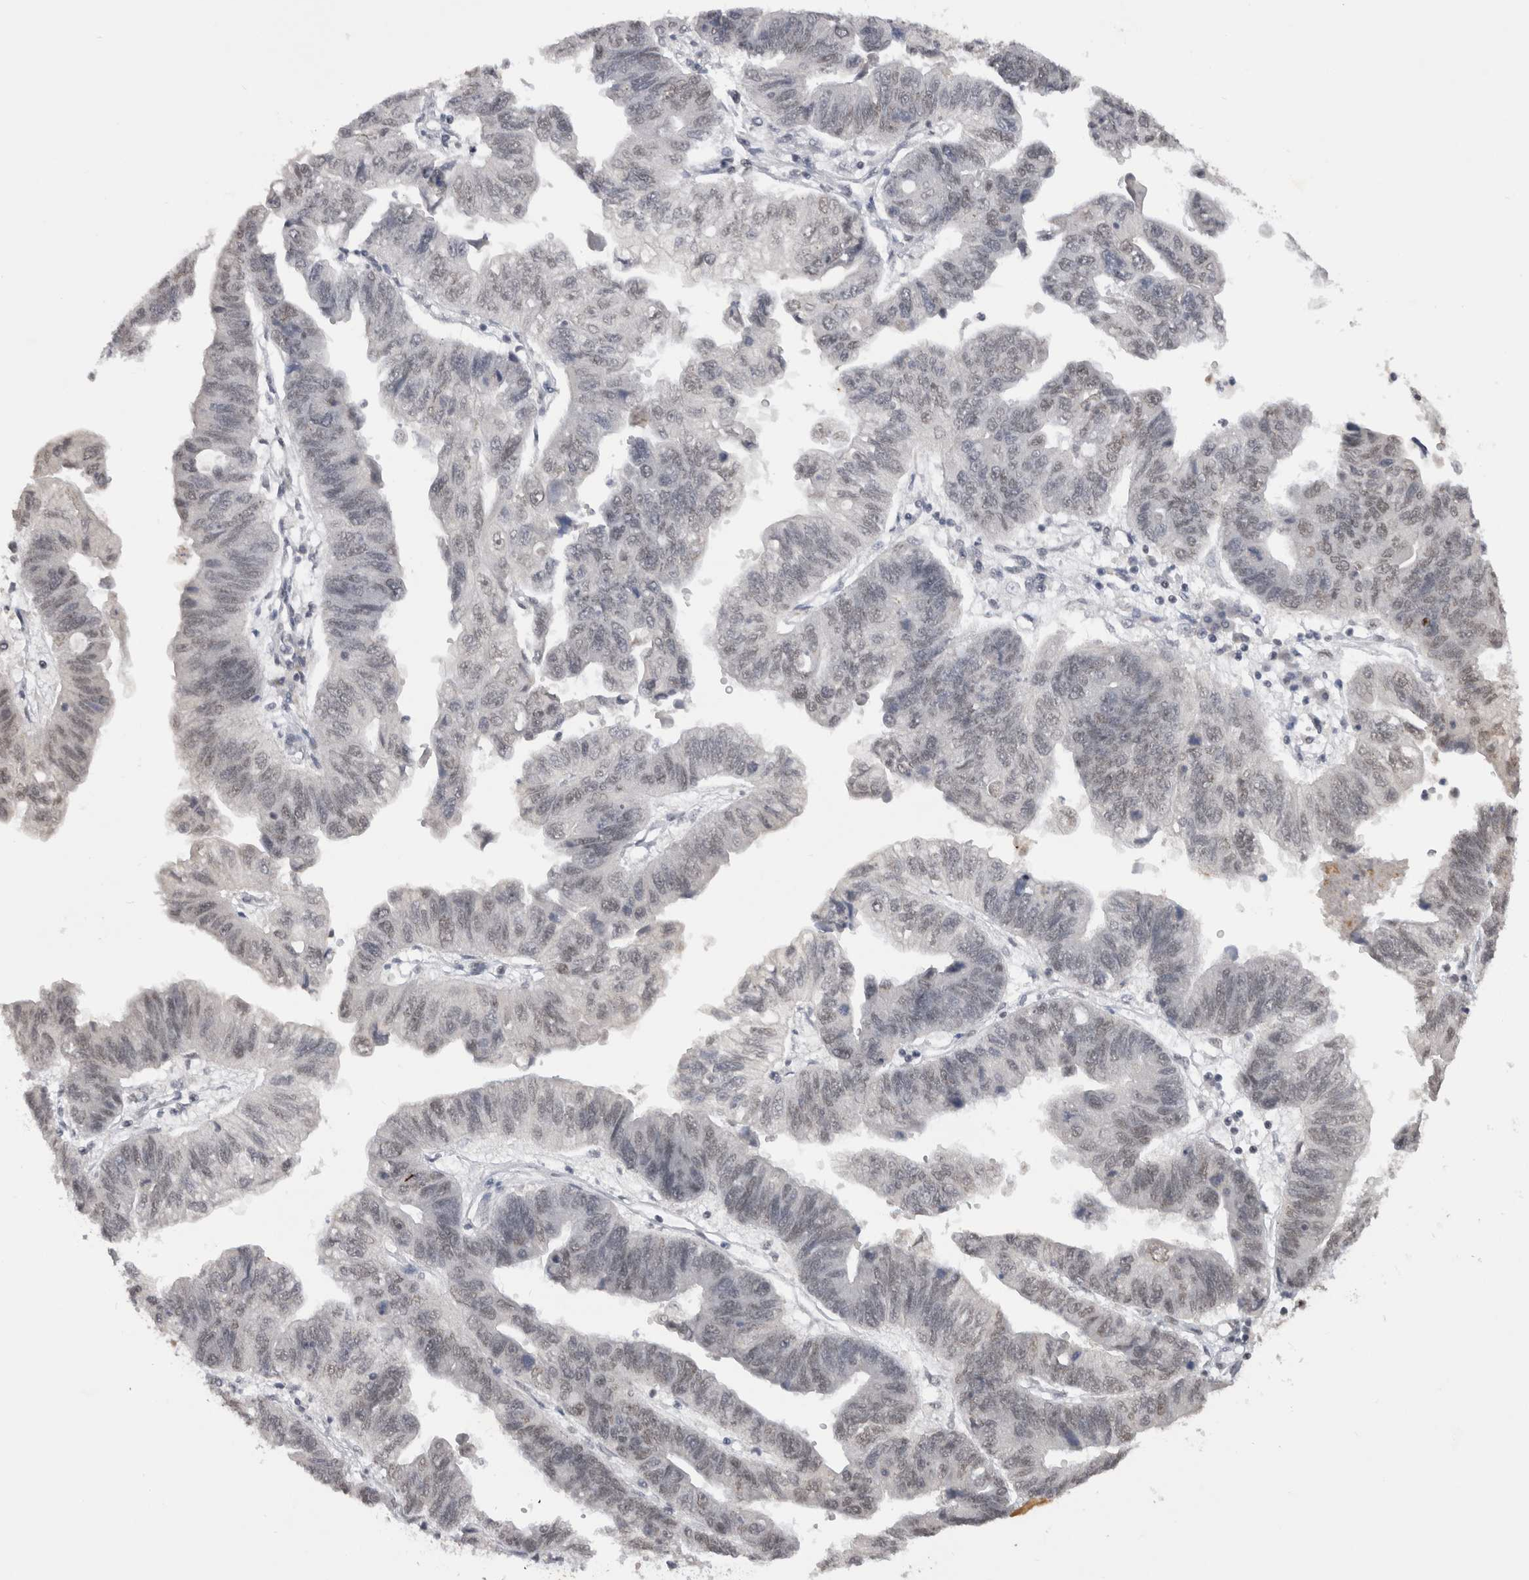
{"staining": {"intensity": "weak", "quantity": "<25%", "location": "nuclear"}, "tissue": "stomach cancer", "cell_type": "Tumor cells", "image_type": "cancer", "snomed": [{"axis": "morphology", "description": "Adenocarcinoma, NOS"}, {"axis": "topography", "description": "Stomach"}], "caption": "There is no significant staining in tumor cells of stomach cancer.", "gene": "DAXX", "patient": {"sex": "male", "age": 59}}